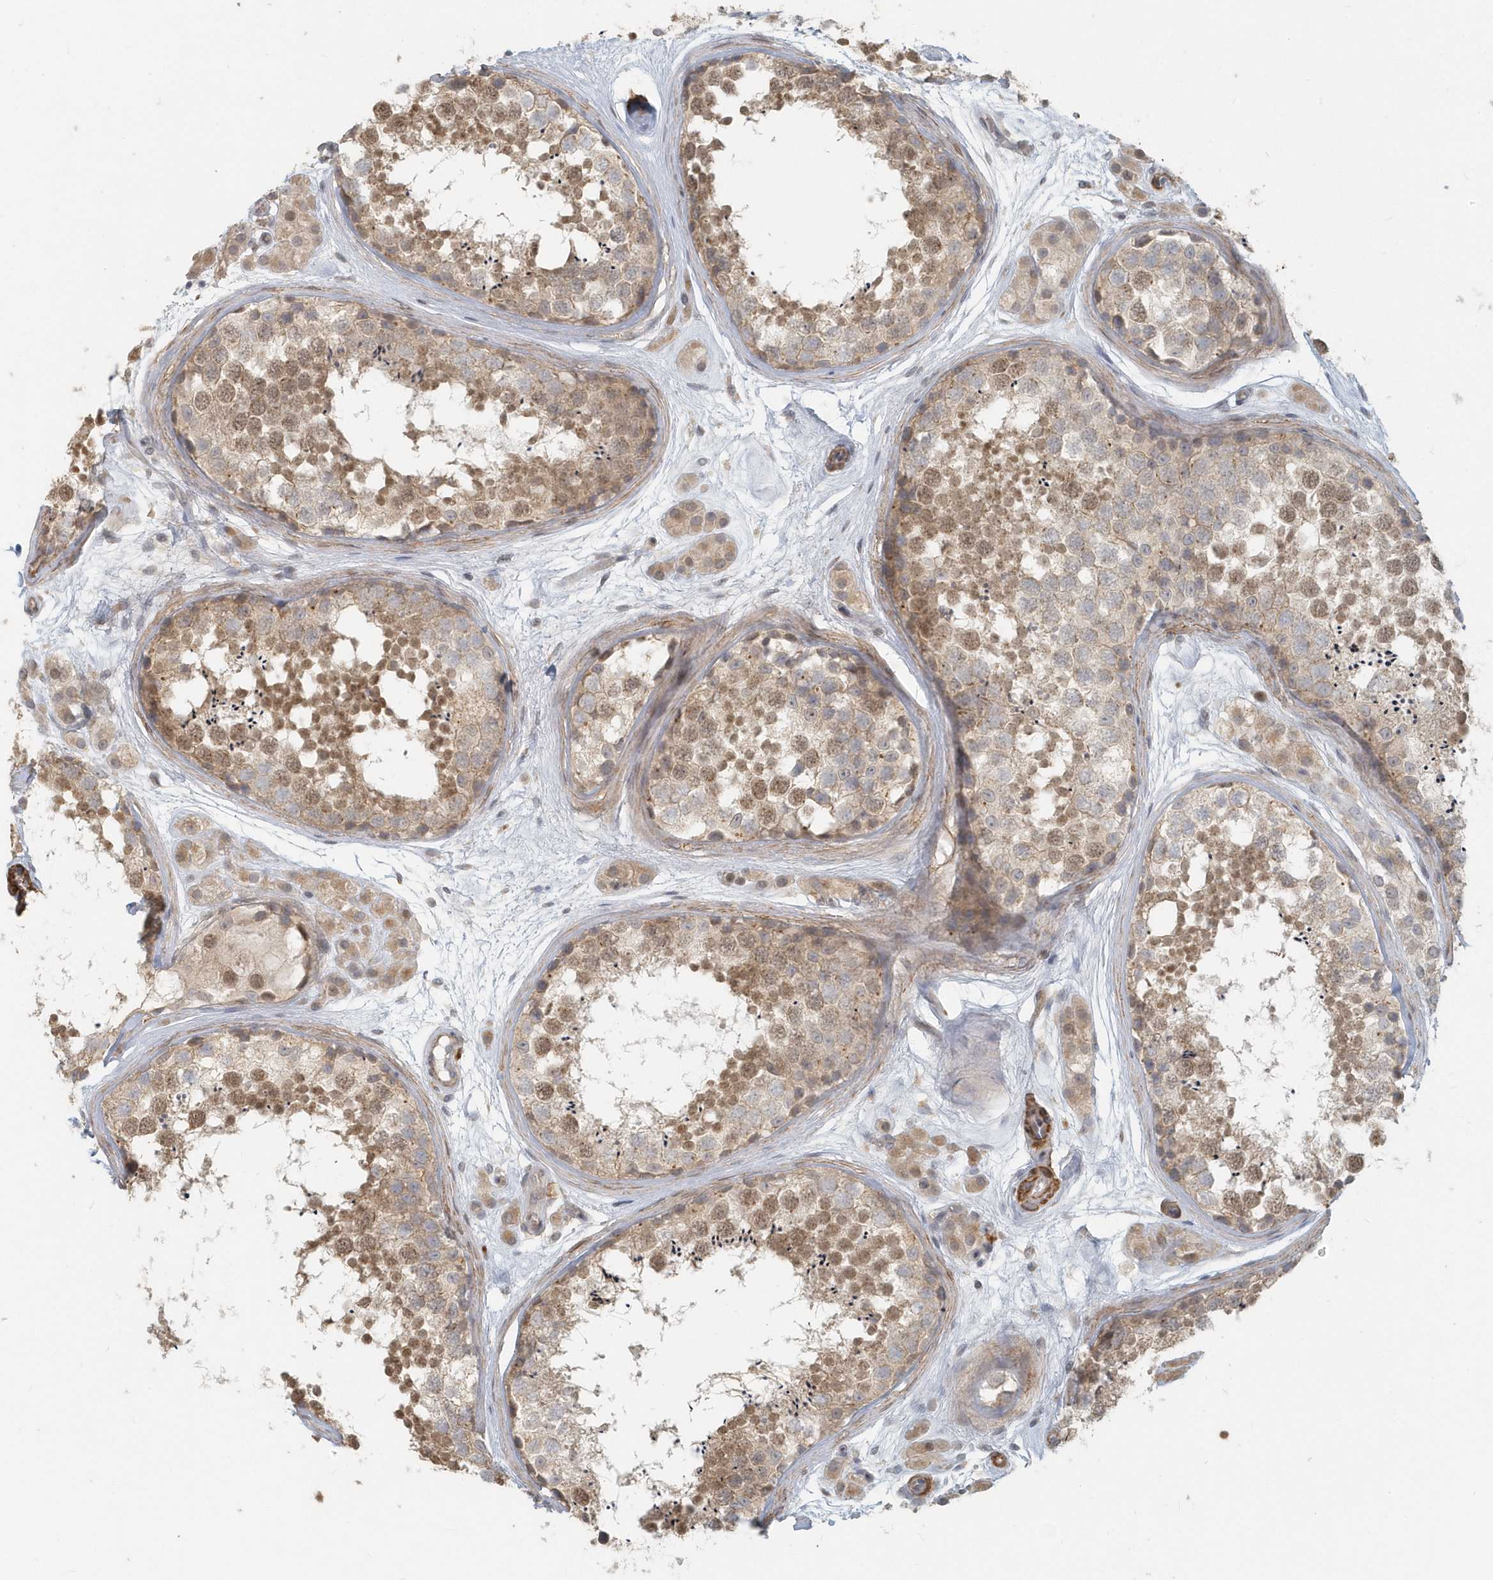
{"staining": {"intensity": "moderate", "quantity": "25%-75%", "location": "cytoplasmic/membranous,nuclear"}, "tissue": "testis", "cell_type": "Cells in seminiferous ducts", "image_type": "normal", "snomed": [{"axis": "morphology", "description": "Normal tissue, NOS"}, {"axis": "topography", "description": "Testis"}], "caption": "IHC photomicrograph of benign testis stained for a protein (brown), which displays medium levels of moderate cytoplasmic/membranous,nuclear expression in about 25%-75% of cells in seminiferous ducts.", "gene": "NAPB", "patient": {"sex": "male", "age": 56}}